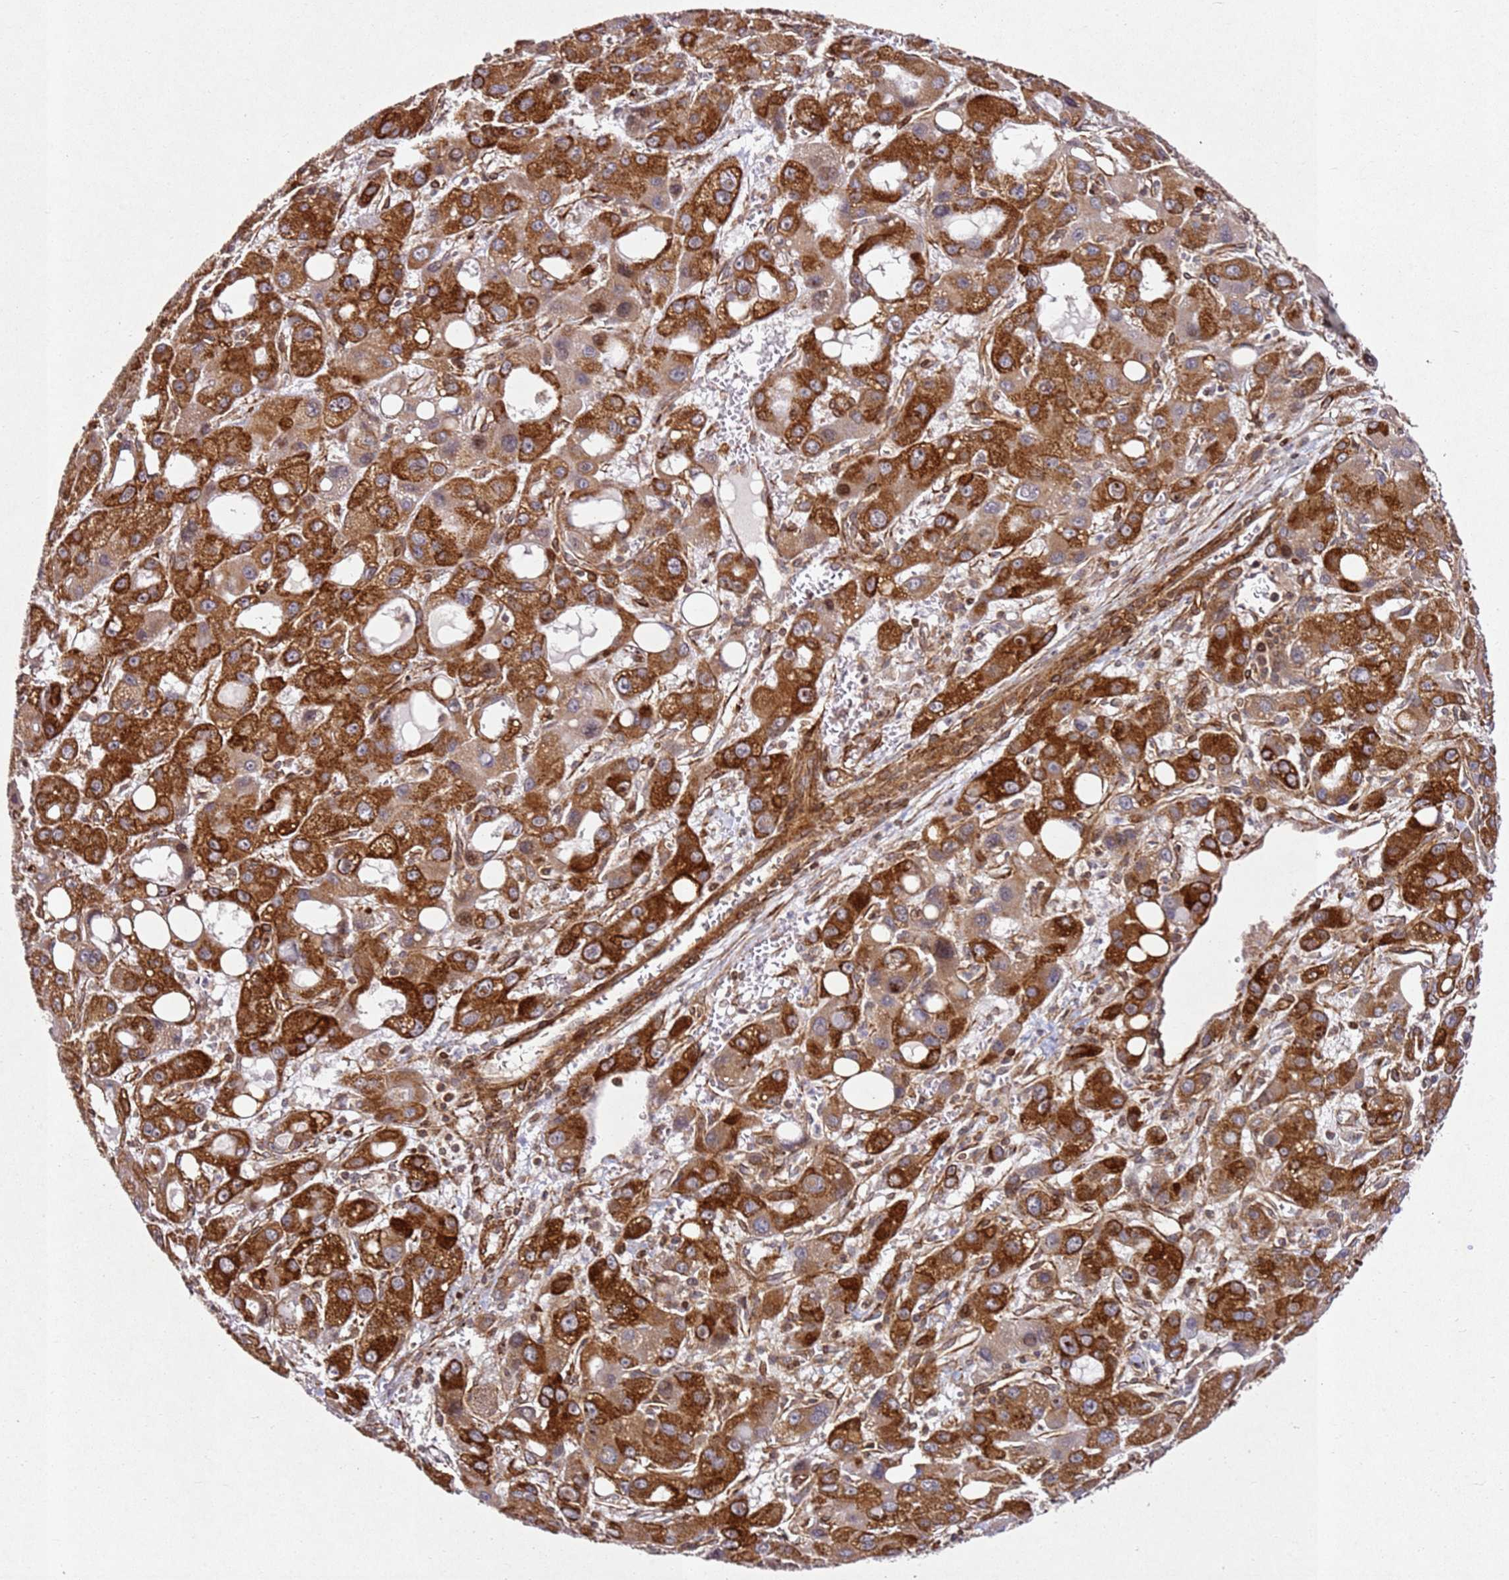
{"staining": {"intensity": "strong", "quantity": ">75%", "location": "cytoplasmic/membranous"}, "tissue": "liver cancer", "cell_type": "Tumor cells", "image_type": "cancer", "snomed": [{"axis": "morphology", "description": "Carcinoma, Hepatocellular, NOS"}, {"axis": "topography", "description": "Liver"}], "caption": "IHC micrograph of liver hepatocellular carcinoma stained for a protein (brown), which shows high levels of strong cytoplasmic/membranous positivity in about >75% of tumor cells.", "gene": "ZNF296", "patient": {"sex": "male", "age": 55}}